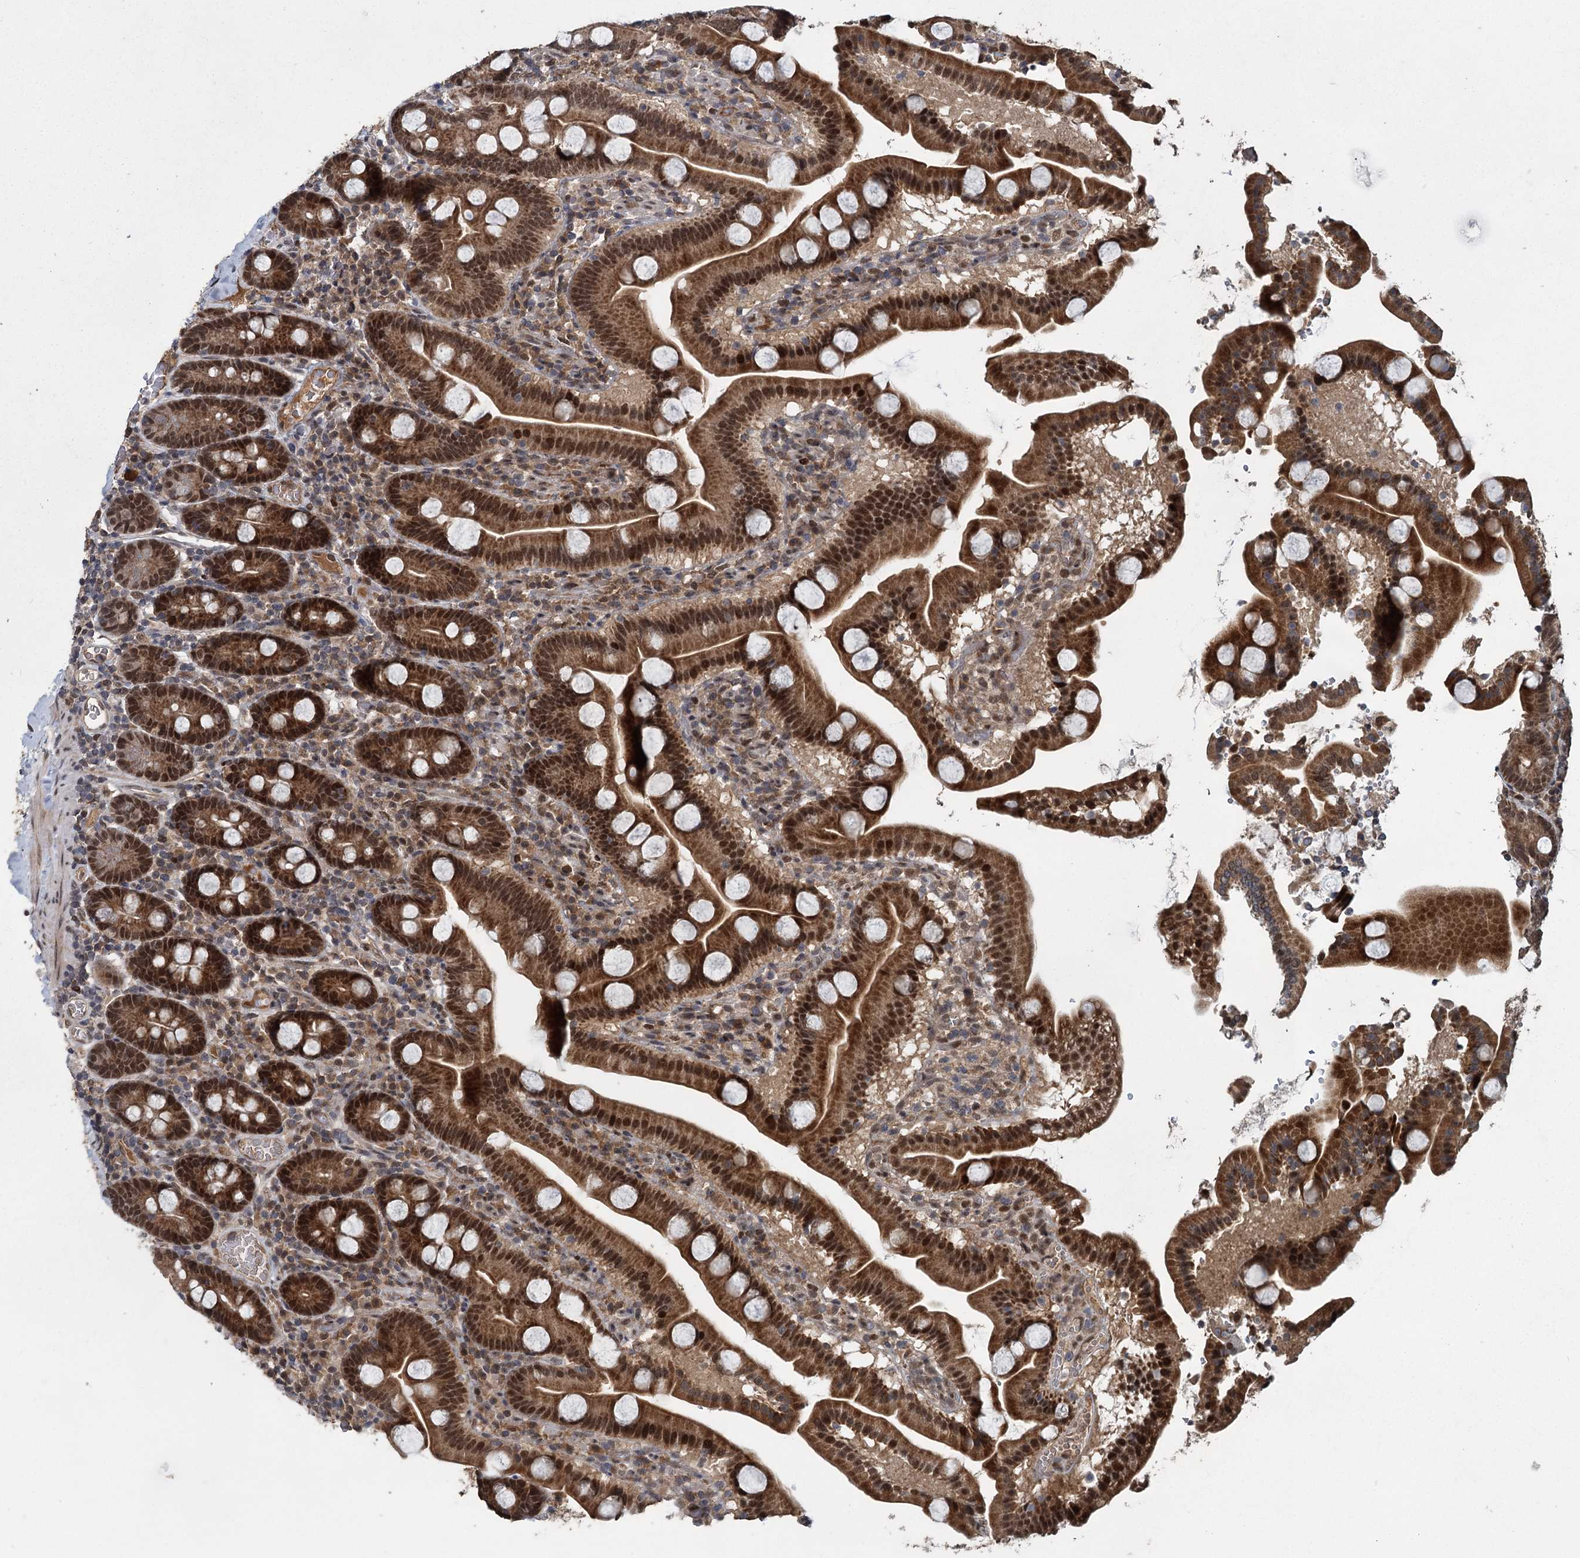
{"staining": {"intensity": "strong", "quantity": ">75%", "location": "cytoplasmic/membranous,nuclear"}, "tissue": "duodenum", "cell_type": "Glandular cells", "image_type": "normal", "snomed": [{"axis": "morphology", "description": "Normal tissue, NOS"}, {"axis": "topography", "description": "Duodenum"}], "caption": "Immunohistochemical staining of normal human duodenum demonstrates strong cytoplasmic/membranous,nuclear protein expression in approximately >75% of glandular cells.", "gene": "MYG1", "patient": {"sex": "male", "age": 55}}